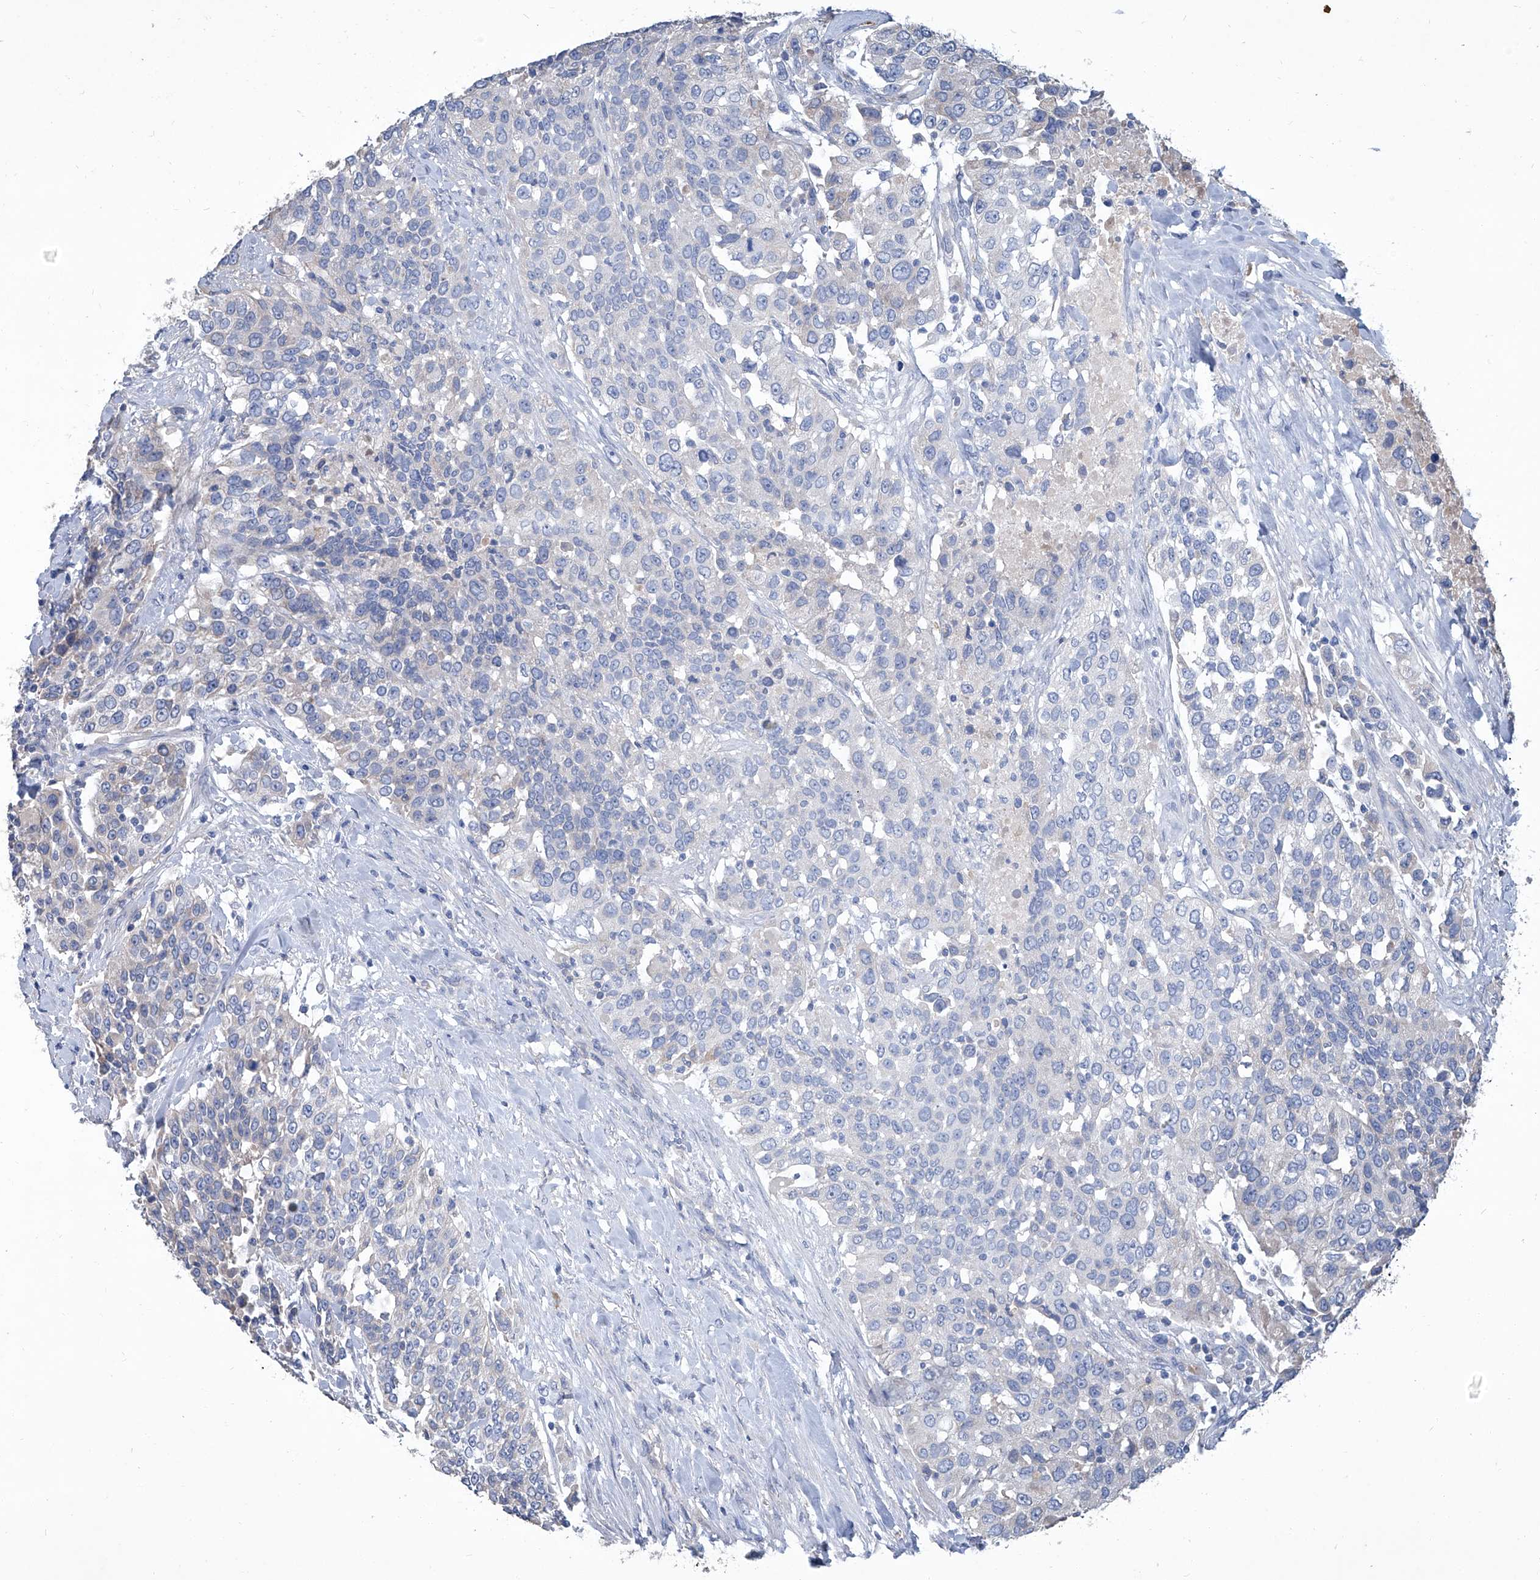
{"staining": {"intensity": "negative", "quantity": "none", "location": "none"}, "tissue": "urothelial cancer", "cell_type": "Tumor cells", "image_type": "cancer", "snomed": [{"axis": "morphology", "description": "Urothelial carcinoma, High grade"}, {"axis": "topography", "description": "Urinary bladder"}], "caption": "An immunohistochemistry histopathology image of urothelial carcinoma (high-grade) is shown. There is no staining in tumor cells of urothelial carcinoma (high-grade).", "gene": "MTARC1", "patient": {"sex": "female", "age": 80}}